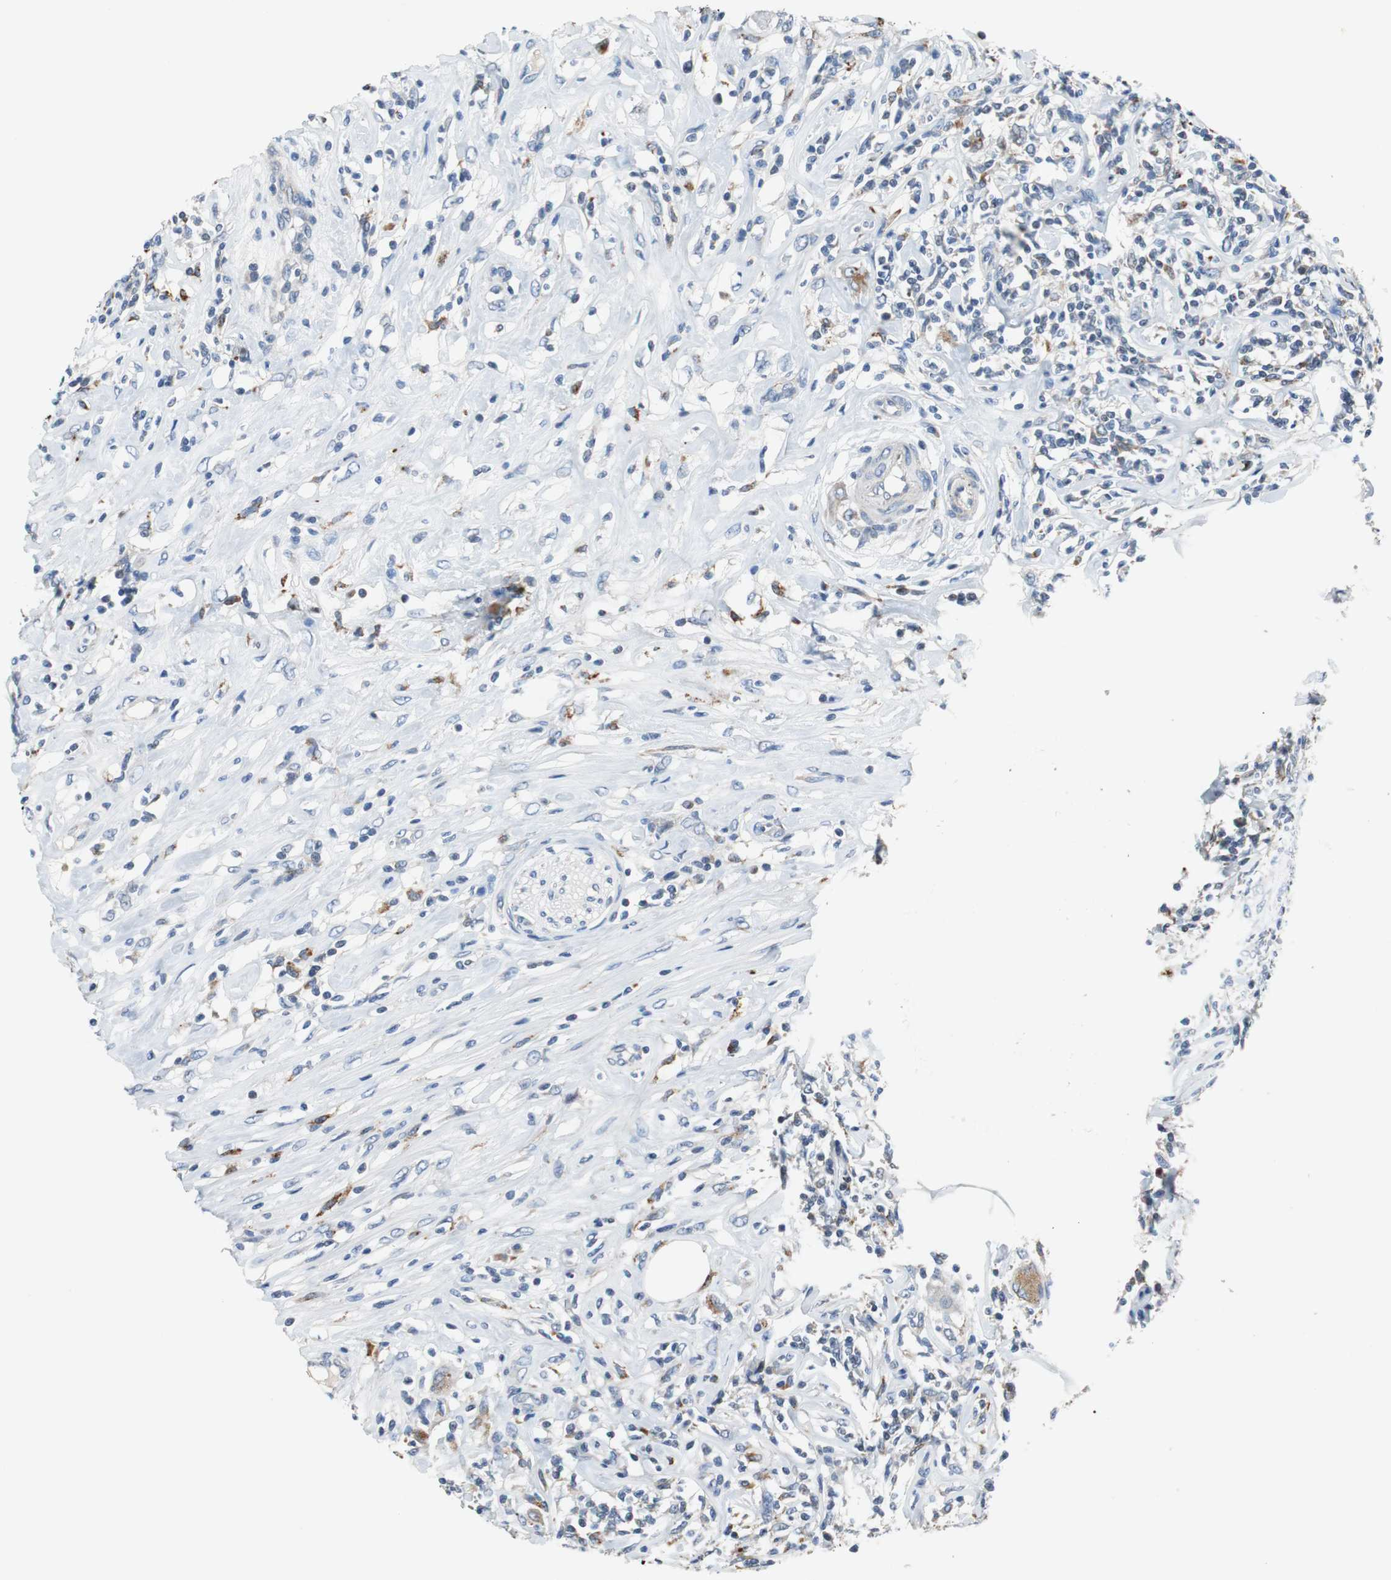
{"staining": {"intensity": "negative", "quantity": "none", "location": "none"}, "tissue": "lymphoma", "cell_type": "Tumor cells", "image_type": "cancer", "snomed": [{"axis": "morphology", "description": "Malignant lymphoma, non-Hodgkin's type, High grade"}, {"axis": "topography", "description": "Lymph node"}], "caption": "An immunohistochemistry (IHC) histopathology image of lymphoma is shown. There is no staining in tumor cells of lymphoma.", "gene": "NLGN1", "patient": {"sex": "female", "age": 84}}